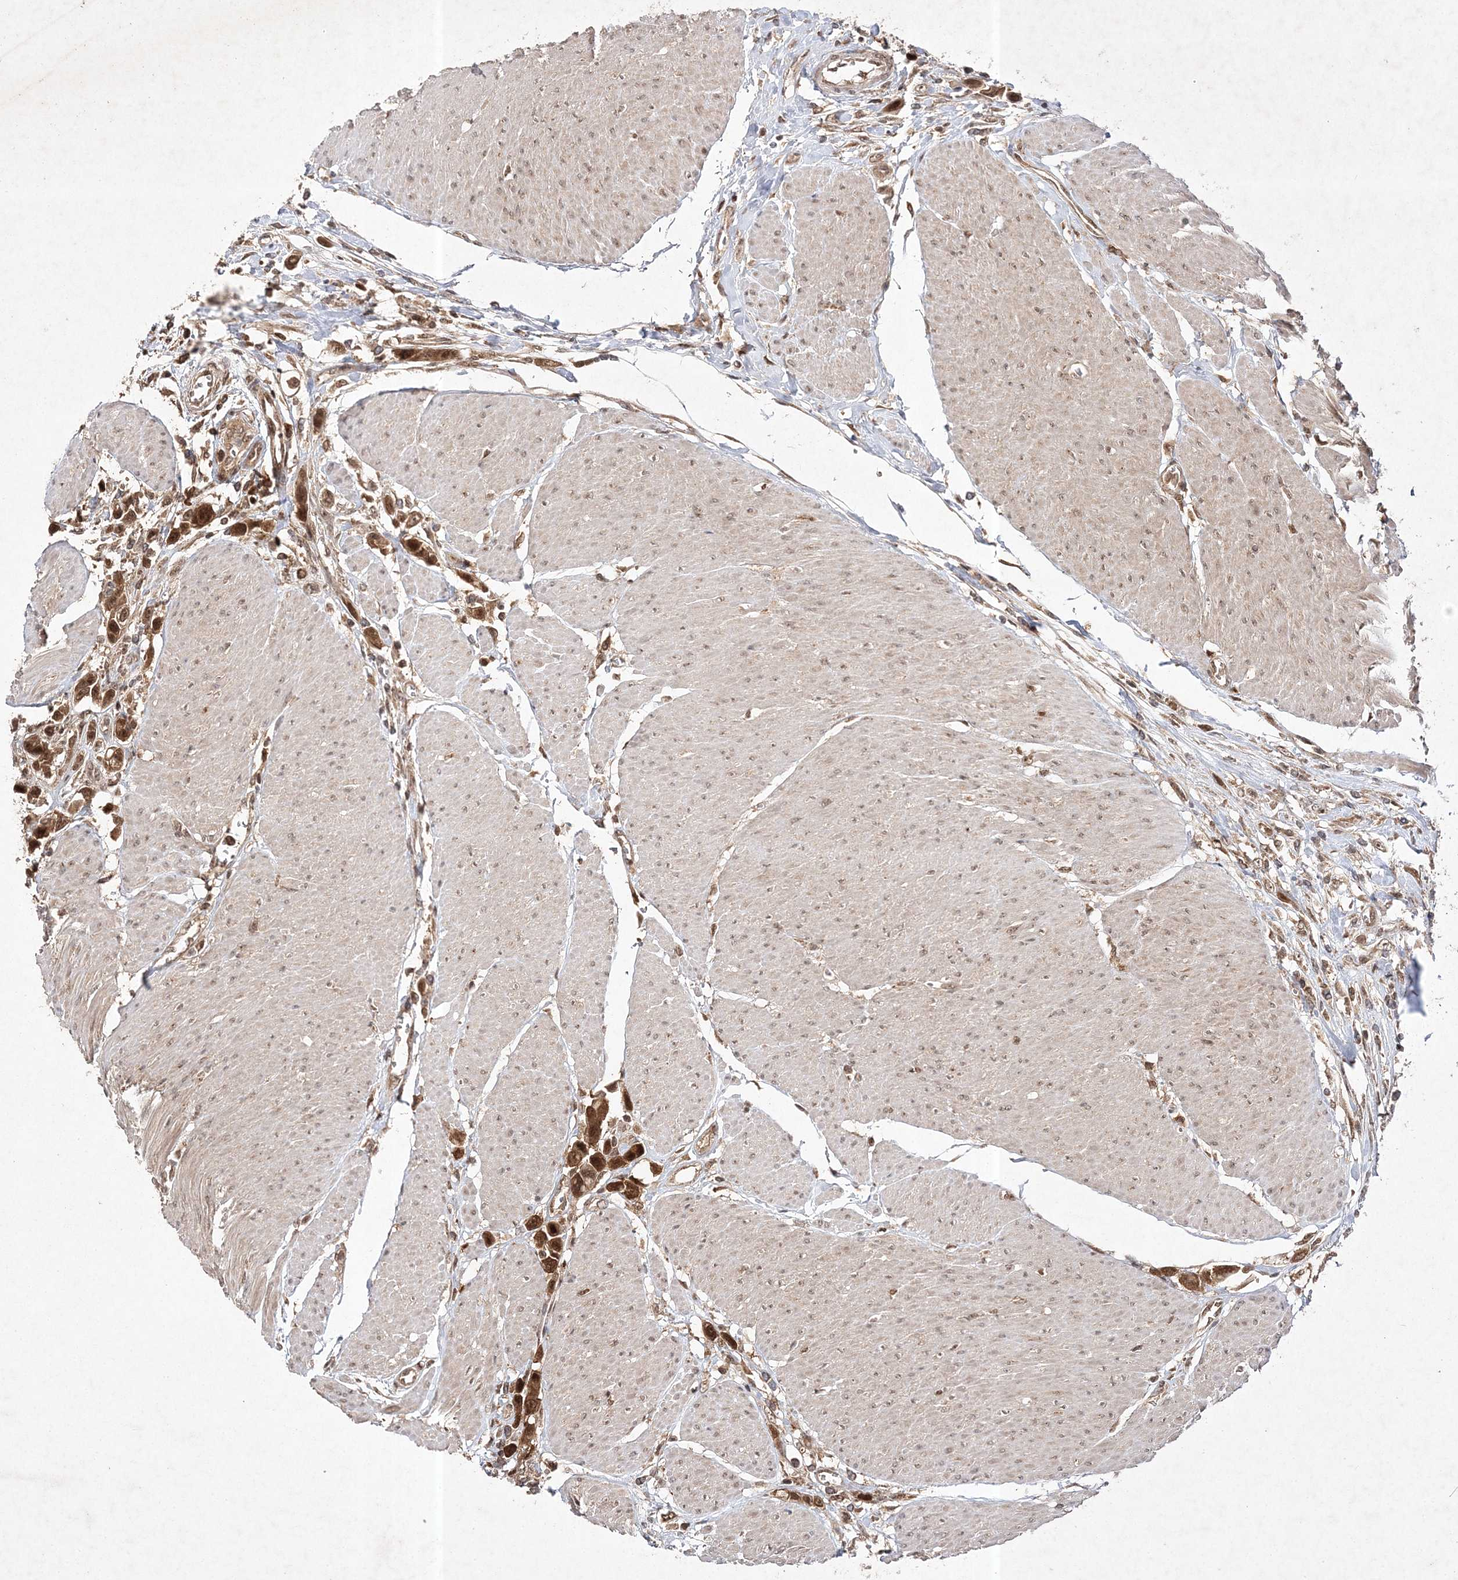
{"staining": {"intensity": "strong", "quantity": ">75%", "location": "cytoplasmic/membranous,nuclear"}, "tissue": "urothelial cancer", "cell_type": "Tumor cells", "image_type": "cancer", "snomed": [{"axis": "morphology", "description": "Urothelial carcinoma, High grade"}, {"axis": "topography", "description": "Urinary bladder"}], "caption": "Immunohistochemistry (IHC) micrograph of human urothelial cancer stained for a protein (brown), which shows high levels of strong cytoplasmic/membranous and nuclear positivity in about >75% of tumor cells.", "gene": "NIF3L1", "patient": {"sex": "male", "age": 50}}